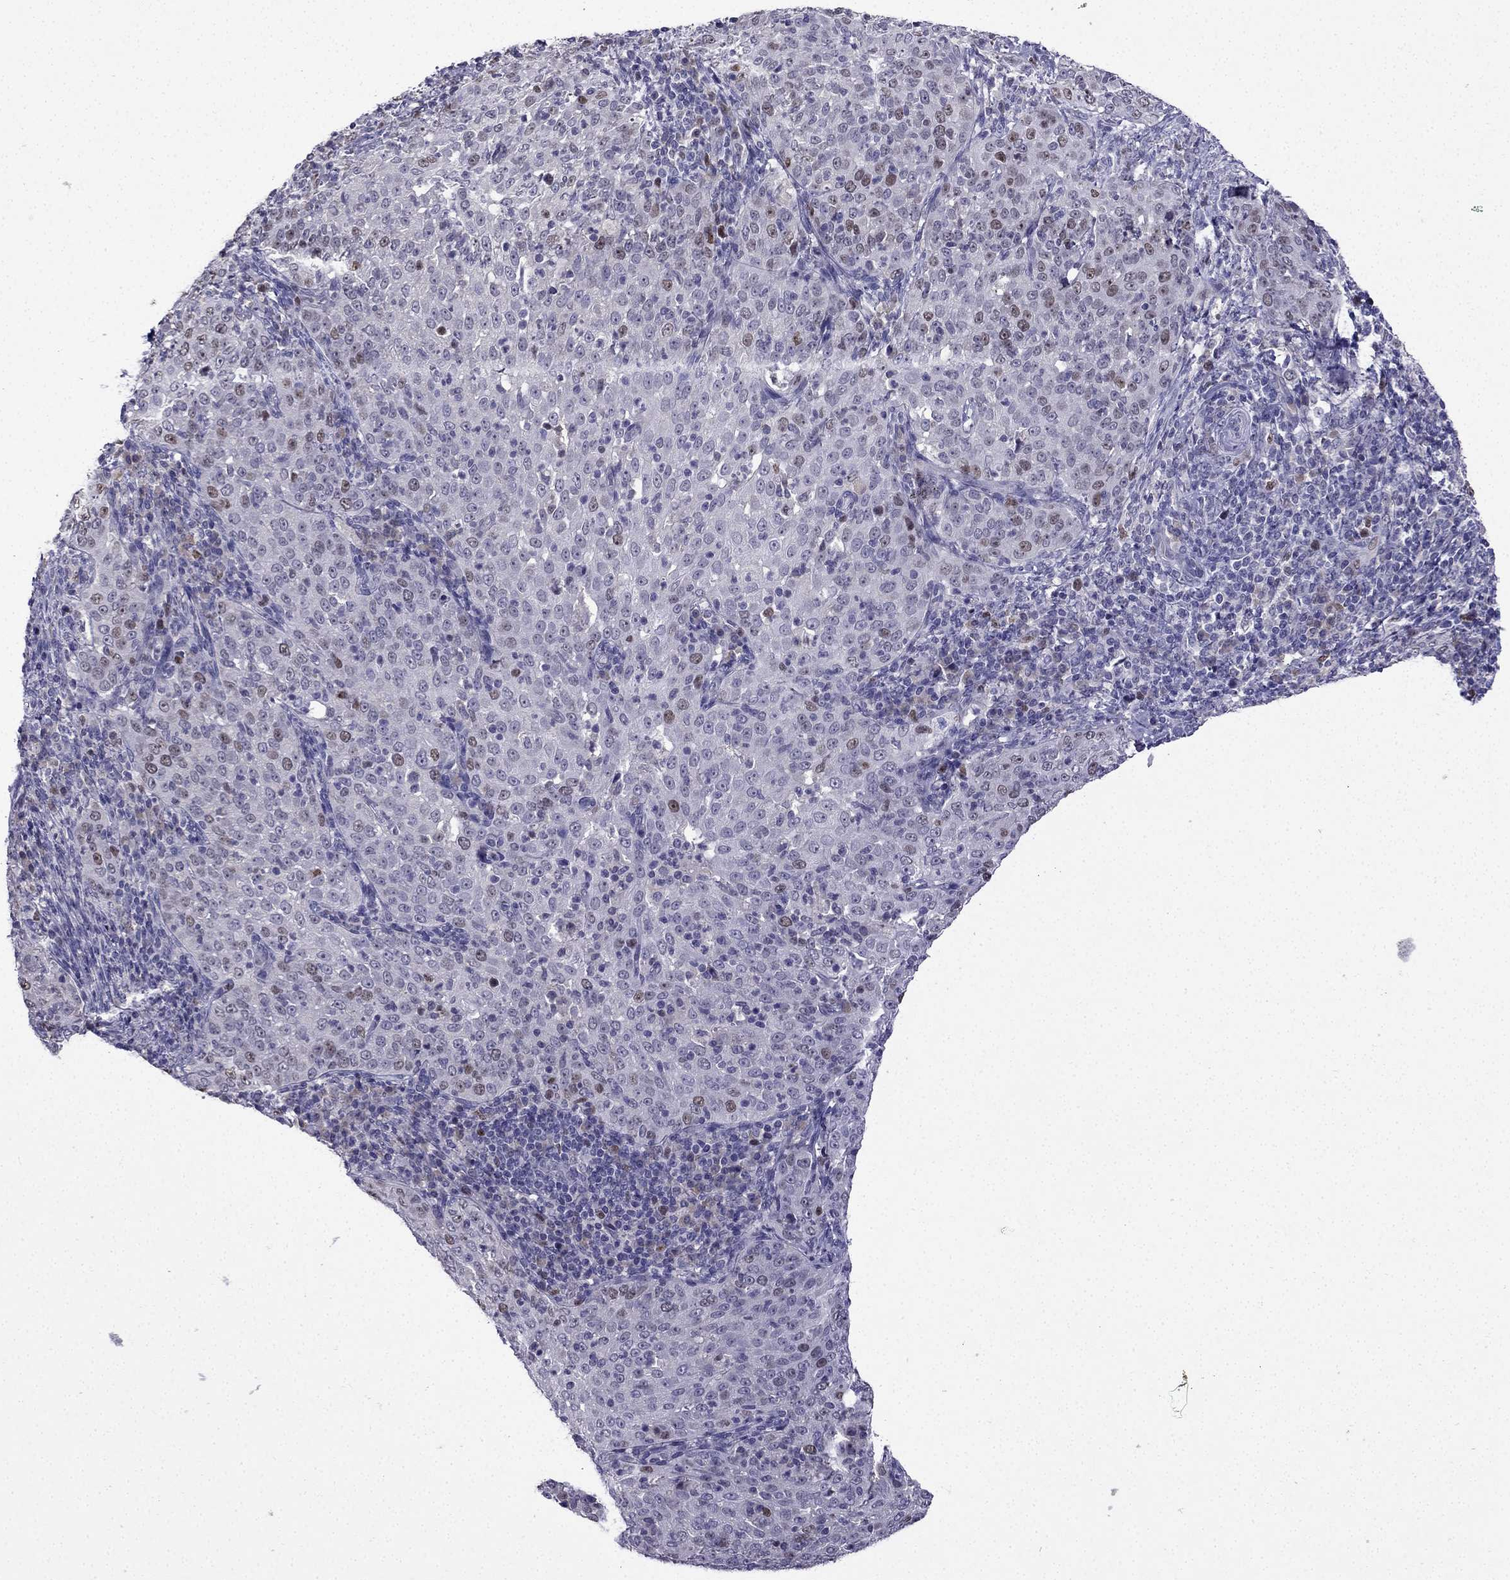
{"staining": {"intensity": "moderate", "quantity": "<25%", "location": "nuclear"}, "tissue": "cervical cancer", "cell_type": "Tumor cells", "image_type": "cancer", "snomed": [{"axis": "morphology", "description": "Squamous cell carcinoma, NOS"}, {"axis": "topography", "description": "Cervix"}], "caption": "This is an image of immunohistochemistry staining of cervical cancer (squamous cell carcinoma), which shows moderate positivity in the nuclear of tumor cells.", "gene": "UHRF1", "patient": {"sex": "female", "age": 51}}